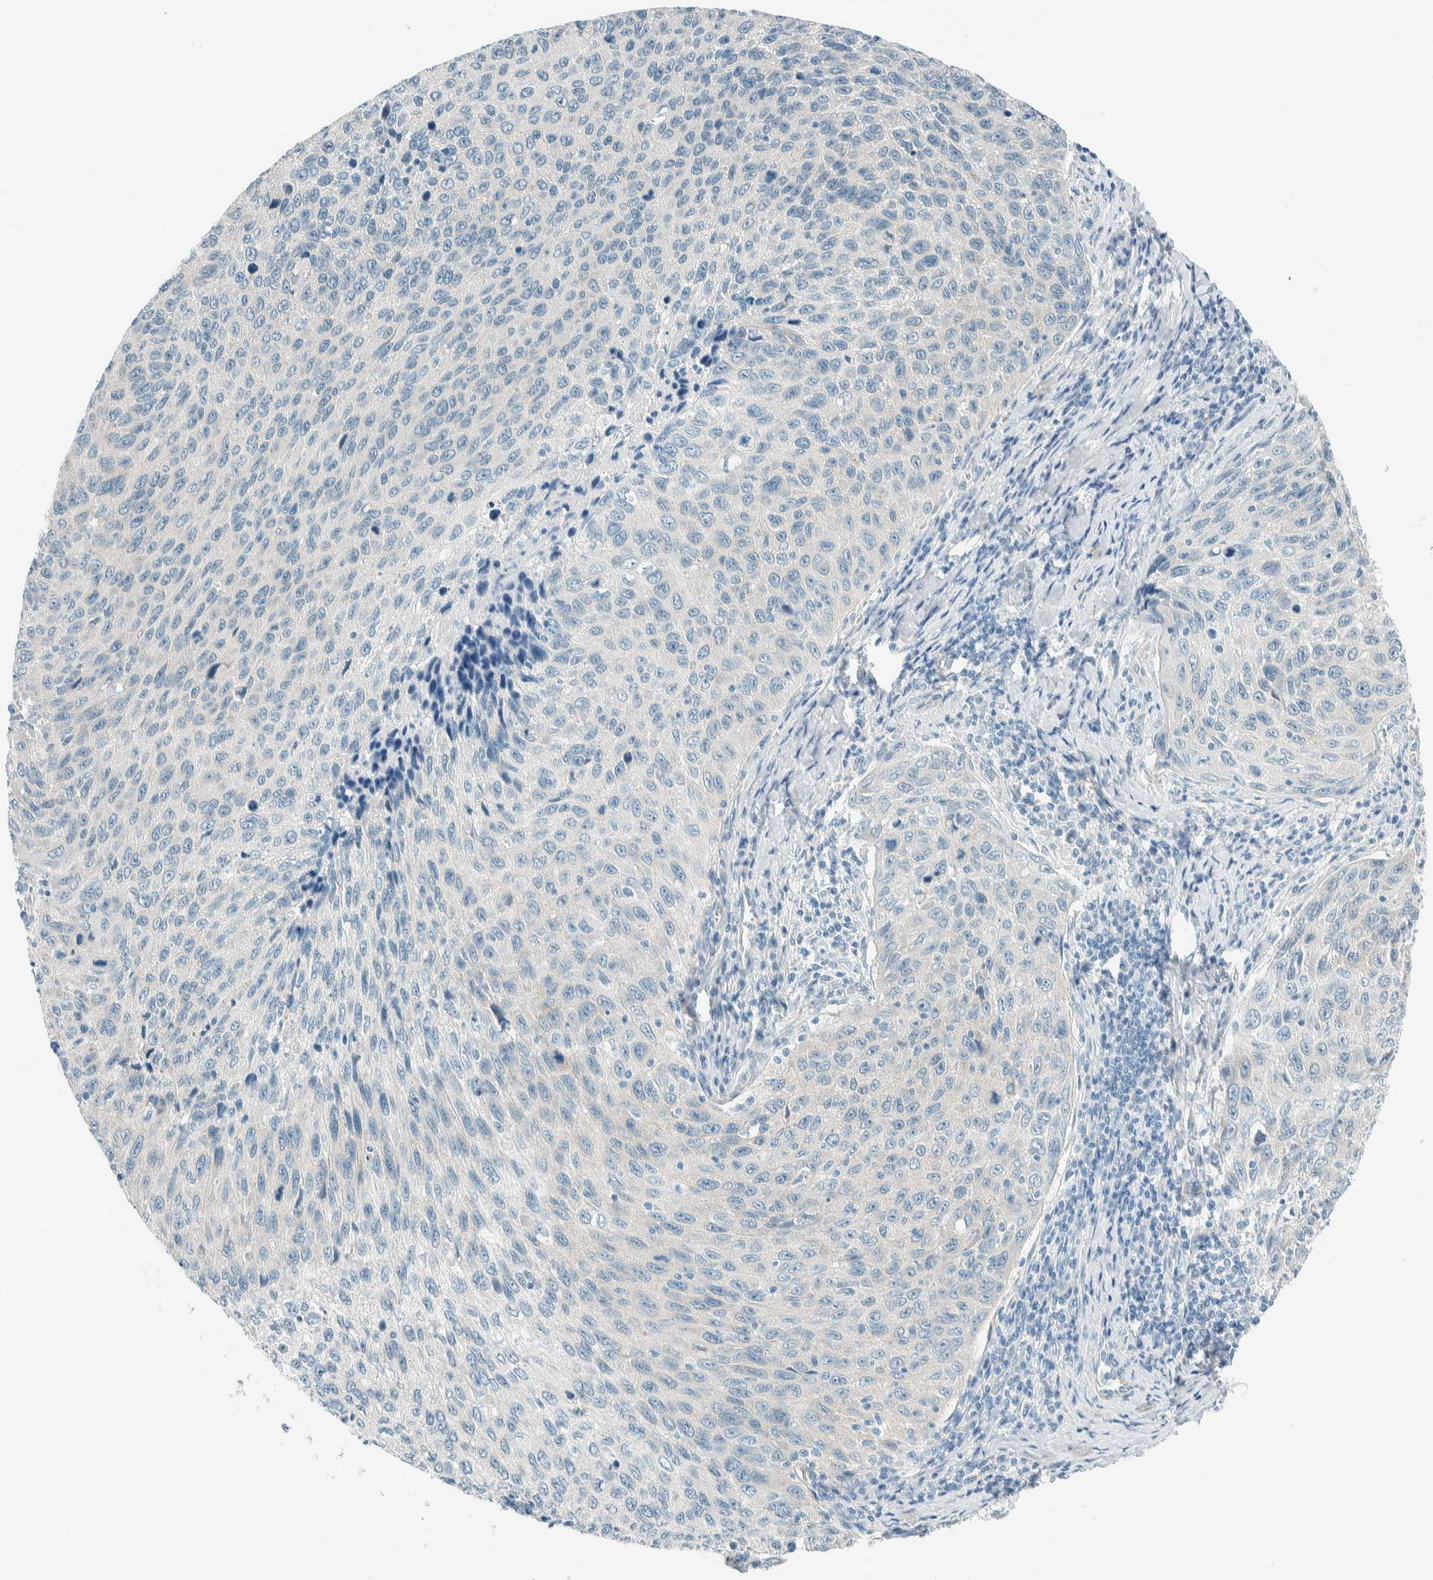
{"staining": {"intensity": "negative", "quantity": "none", "location": "none"}, "tissue": "cervical cancer", "cell_type": "Tumor cells", "image_type": "cancer", "snomed": [{"axis": "morphology", "description": "Squamous cell carcinoma, NOS"}, {"axis": "topography", "description": "Cervix"}], "caption": "High magnification brightfield microscopy of cervical cancer stained with DAB (3,3'-diaminobenzidine) (brown) and counterstained with hematoxylin (blue): tumor cells show no significant positivity. Nuclei are stained in blue.", "gene": "ALDH7A1", "patient": {"sex": "female", "age": 53}}